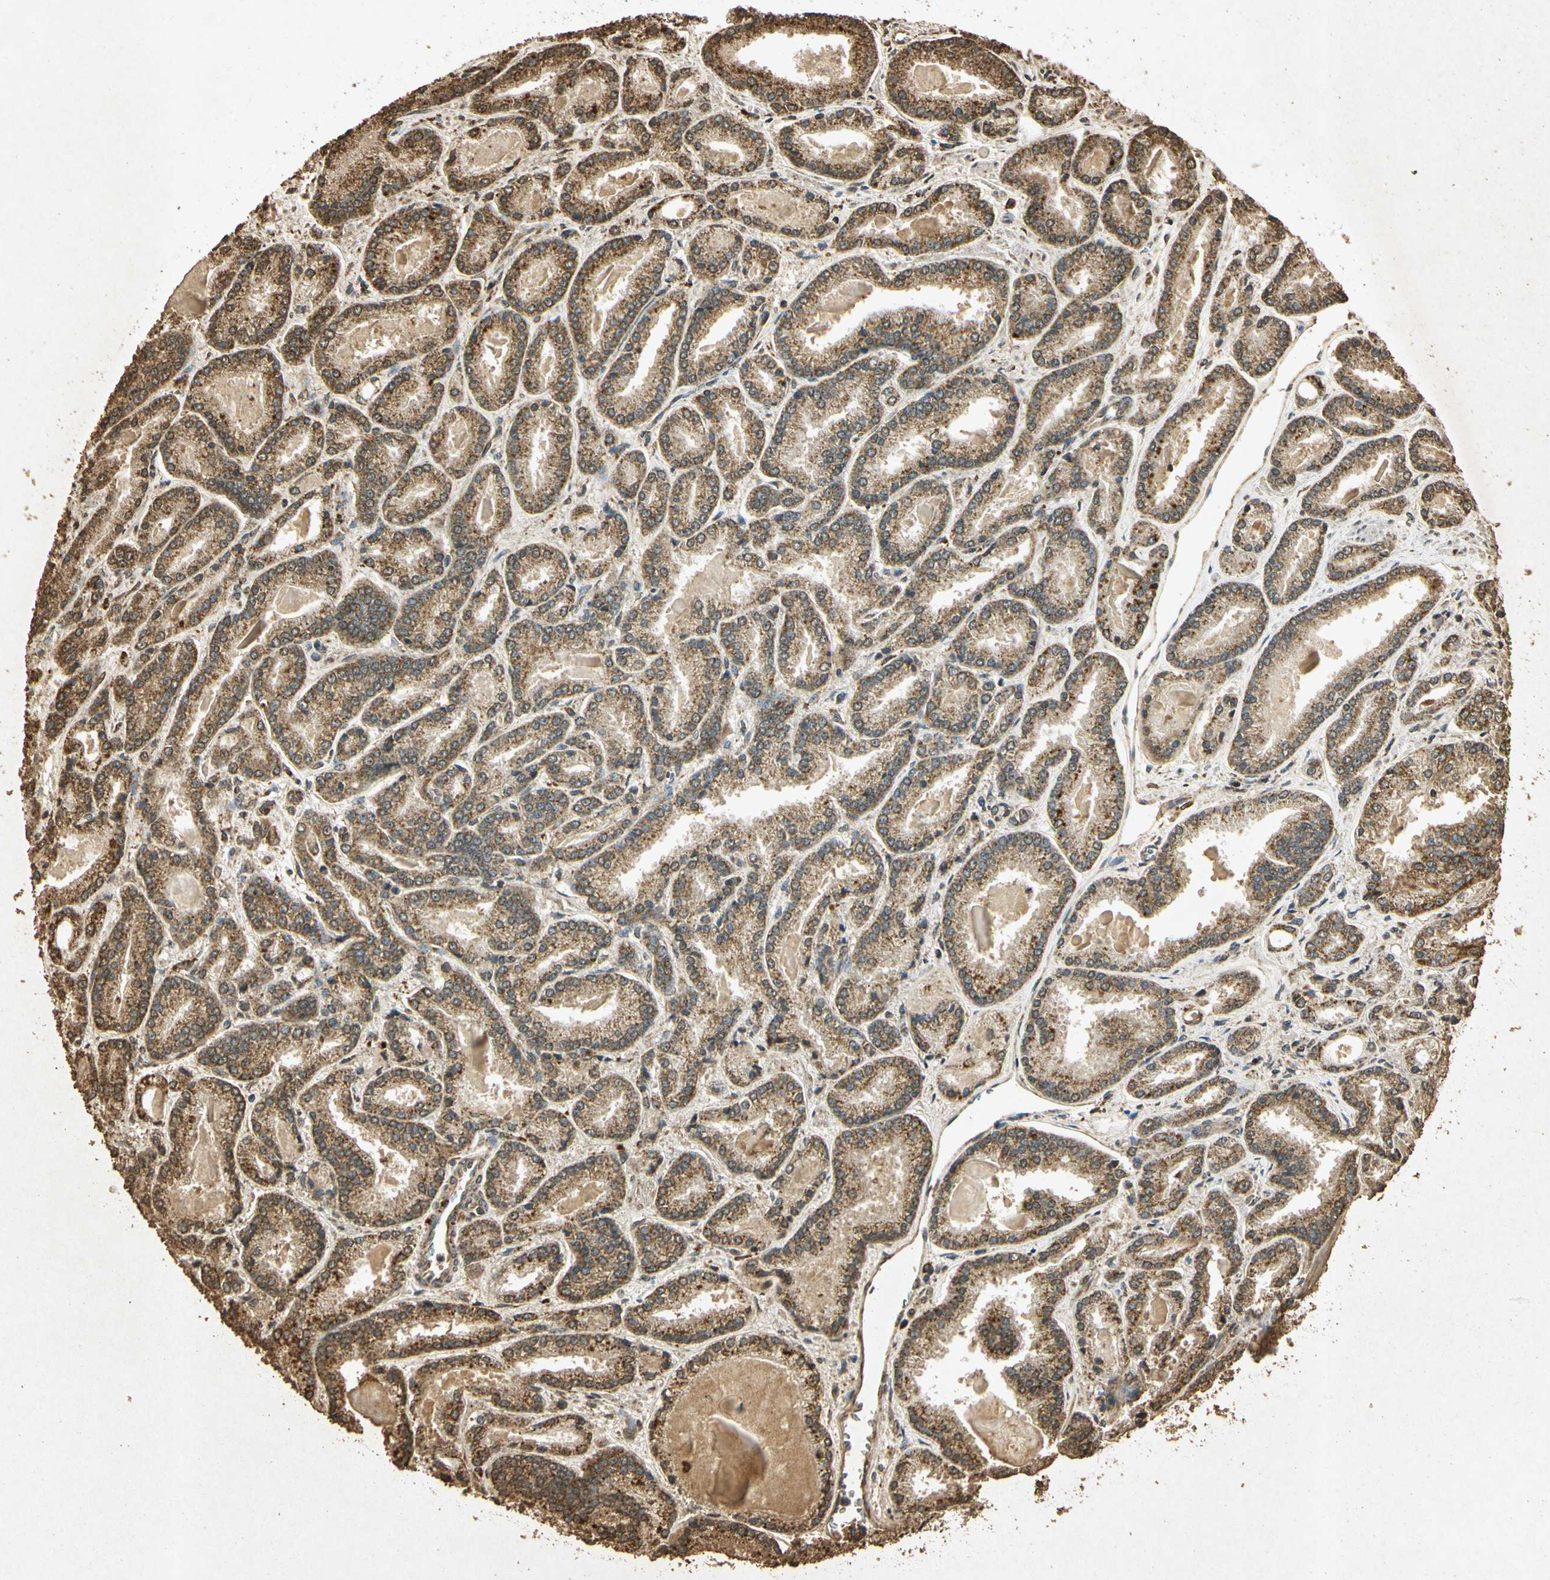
{"staining": {"intensity": "moderate", "quantity": ">75%", "location": "cytoplasmic/membranous"}, "tissue": "prostate cancer", "cell_type": "Tumor cells", "image_type": "cancer", "snomed": [{"axis": "morphology", "description": "Adenocarcinoma, Low grade"}, {"axis": "topography", "description": "Prostate"}], "caption": "Immunohistochemical staining of human prostate low-grade adenocarcinoma reveals moderate cytoplasmic/membranous protein staining in approximately >75% of tumor cells. (DAB (3,3'-diaminobenzidine) IHC, brown staining for protein, blue staining for nuclei).", "gene": "PRDX3", "patient": {"sex": "male", "age": 59}}